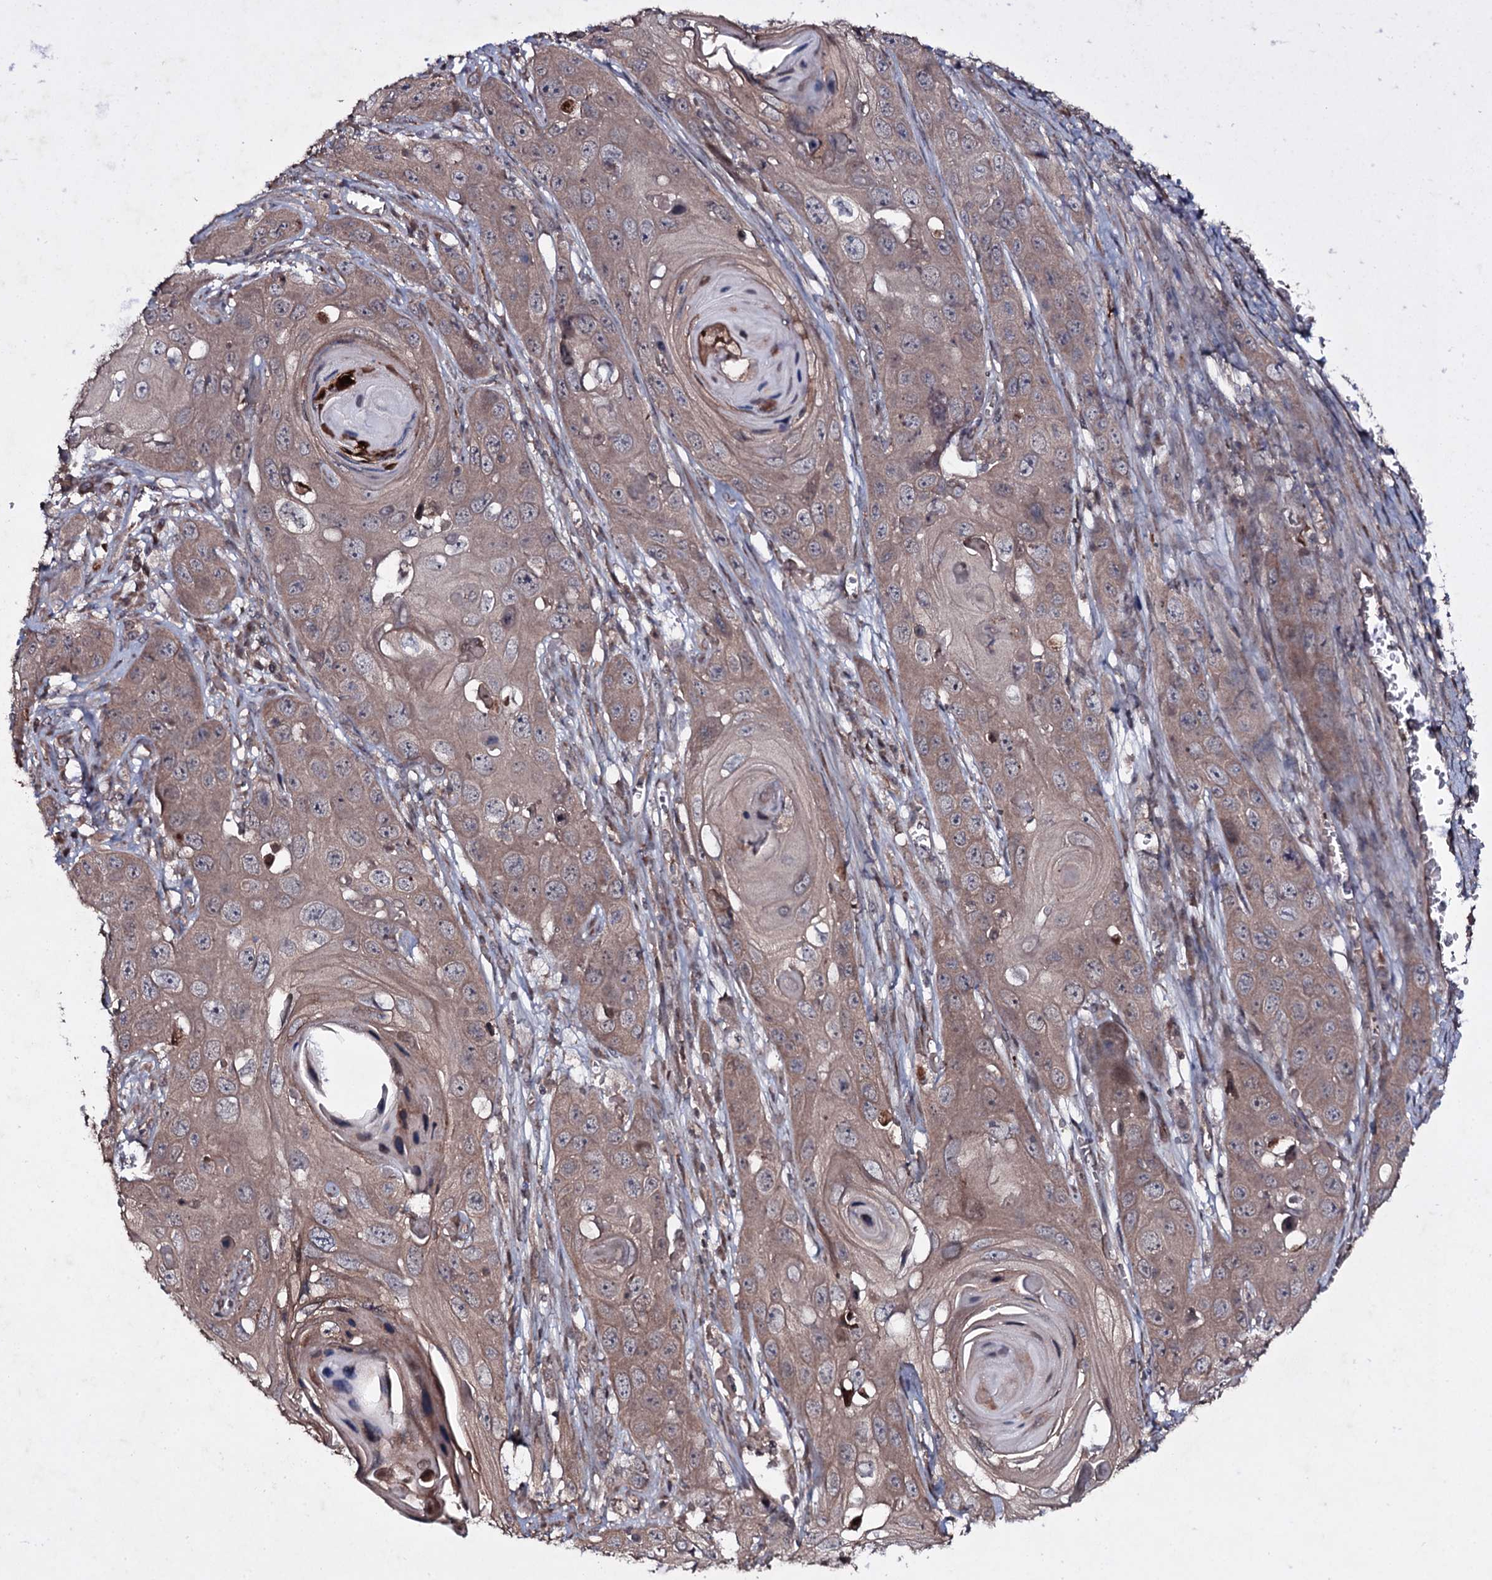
{"staining": {"intensity": "moderate", "quantity": ">75%", "location": "cytoplasmic/membranous"}, "tissue": "skin cancer", "cell_type": "Tumor cells", "image_type": "cancer", "snomed": [{"axis": "morphology", "description": "Squamous cell carcinoma, NOS"}, {"axis": "topography", "description": "Skin"}], "caption": "Skin squamous cell carcinoma stained with a protein marker displays moderate staining in tumor cells.", "gene": "SNAP23", "patient": {"sex": "male", "age": 55}}